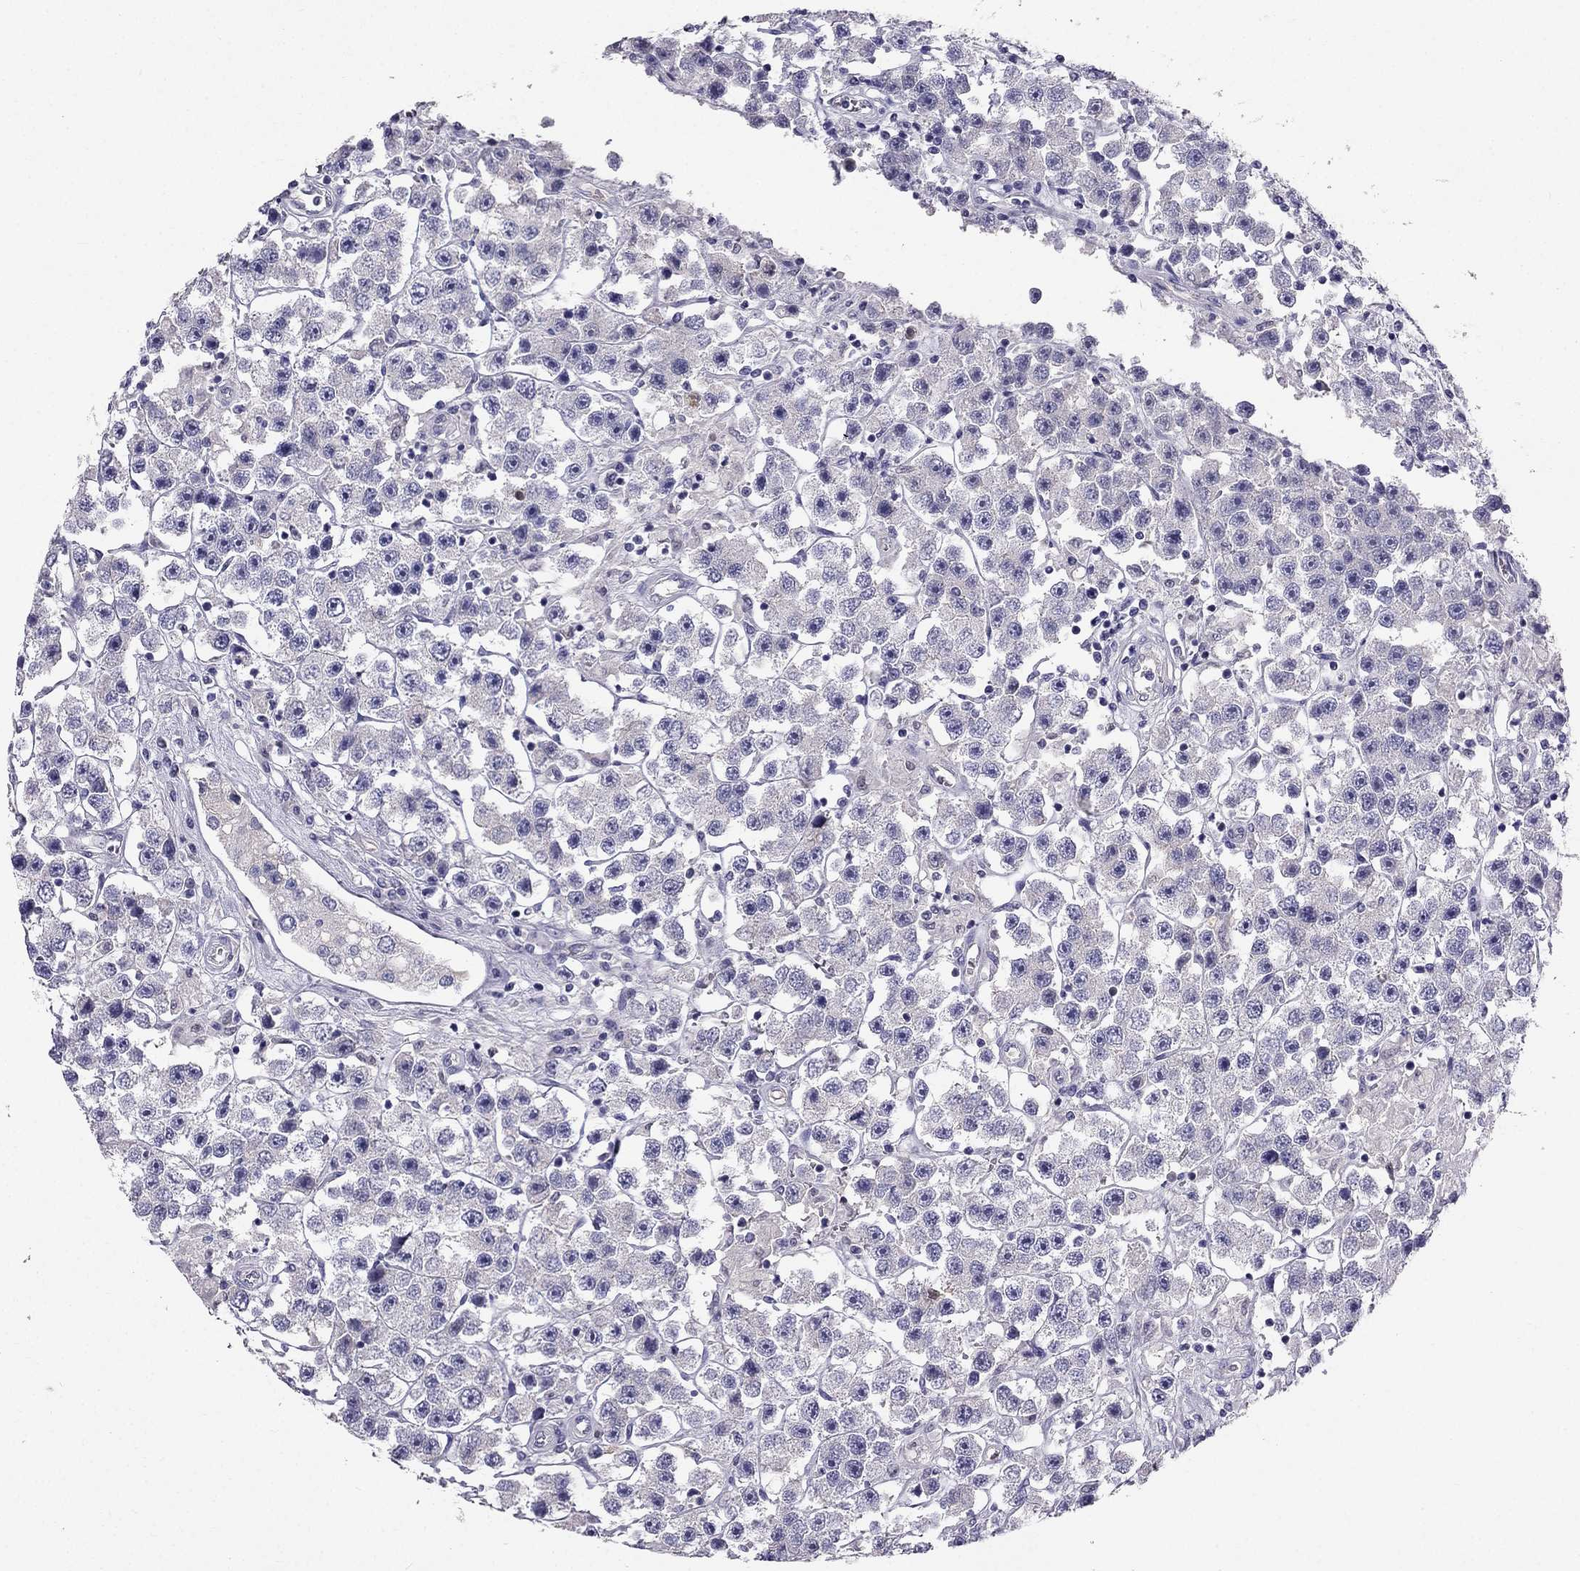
{"staining": {"intensity": "negative", "quantity": "none", "location": "none"}, "tissue": "testis cancer", "cell_type": "Tumor cells", "image_type": "cancer", "snomed": [{"axis": "morphology", "description": "Seminoma, NOS"}, {"axis": "topography", "description": "Testis"}], "caption": "The photomicrograph demonstrates no staining of tumor cells in seminoma (testis).", "gene": "SYT5", "patient": {"sex": "male", "age": 45}}